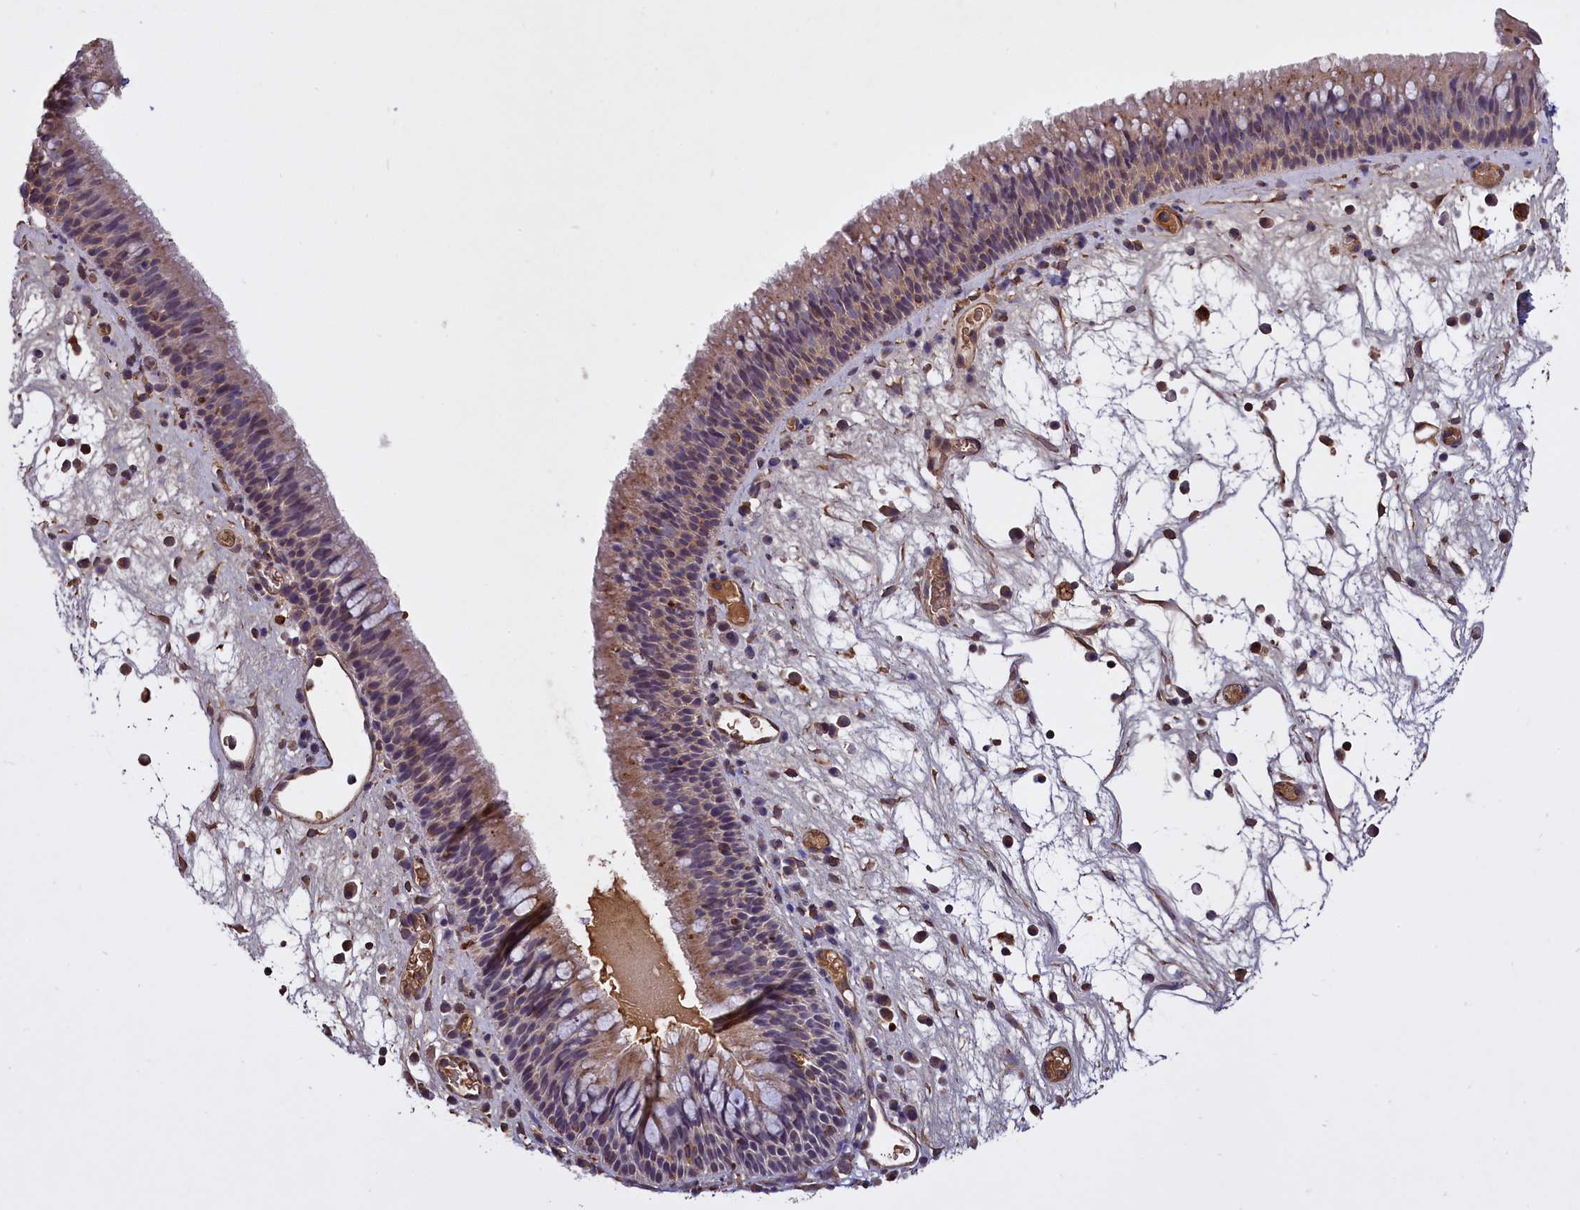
{"staining": {"intensity": "weak", "quantity": "25%-75%", "location": "cytoplasmic/membranous"}, "tissue": "nasopharynx", "cell_type": "Respiratory epithelial cells", "image_type": "normal", "snomed": [{"axis": "morphology", "description": "Normal tissue, NOS"}, {"axis": "morphology", "description": "Inflammation, NOS"}, {"axis": "morphology", "description": "Malignant melanoma, Metastatic site"}, {"axis": "topography", "description": "Nasopharynx"}], "caption": "A photomicrograph showing weak cytoplasmic/membranous expression in approximately 25%-75% of respiratory epithelial cells in unremarkable nasopharynx, as visualized by brown immunohistochemical staining.", "gene": "CLRN2", "patient": {"sex": "male", "age": 70}}